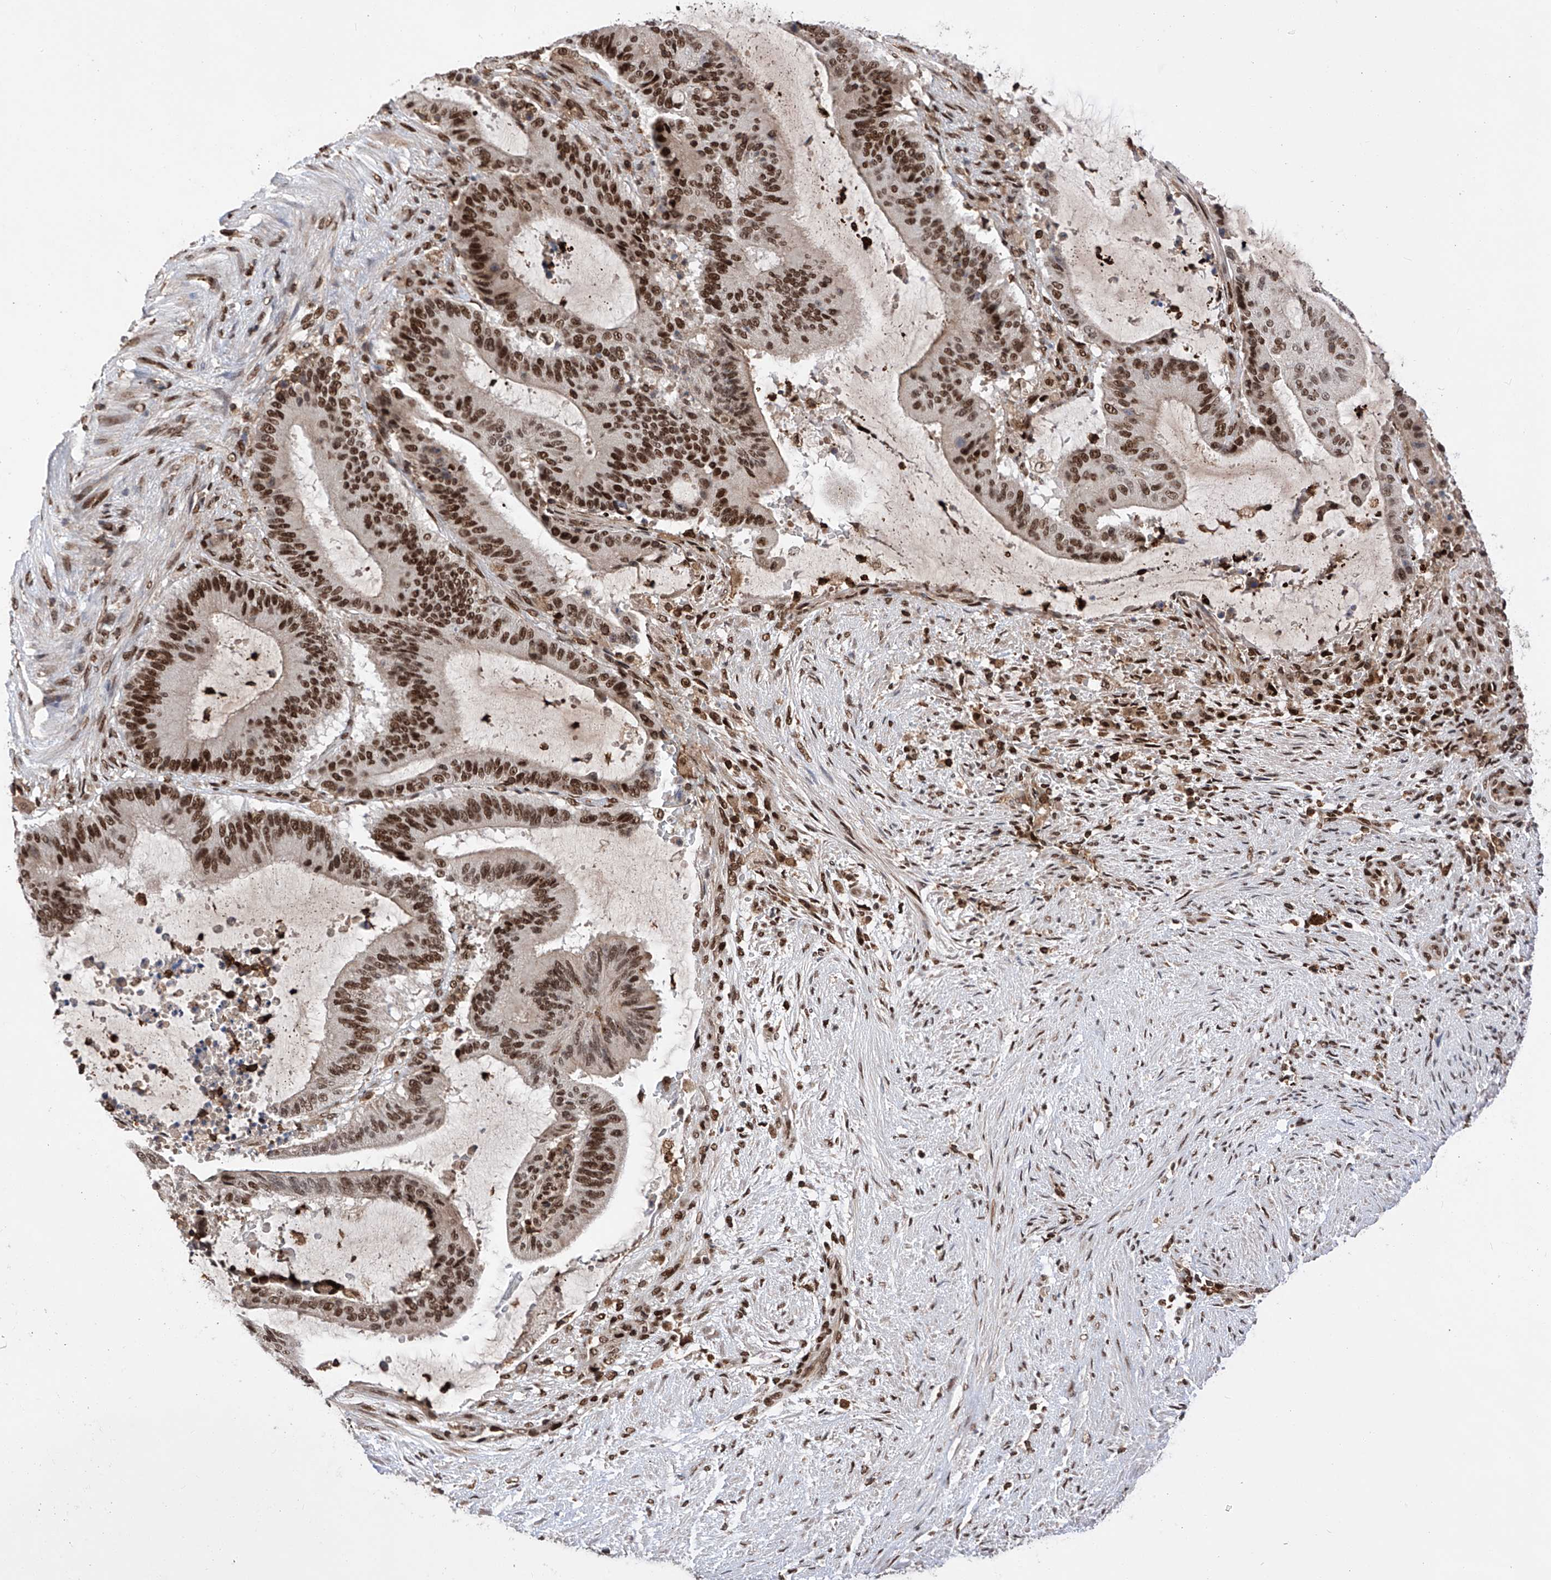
{"staining": {"intensity": "strong", "quantity": ">75%", "location": "nuclear"}, "tissue": "liver cancer", "cell_type": "Tumor cells", "image_type": "cancer", "snomed": [{"axis": "morphology", "description": "Normal tissue, NOS"}, {"axis": "morphology", "description": "Cholangiocarcinoma"}, {"axis": "topography", "description": "Liver"}, {"axis": "topography", "description": "Peripheral nerve tissue"}], "caption": "This histopathology image reveals immunohistochemistry staining of liver cancer, with high strong nuclear staining in approximately >75% of tumor cells.", "gene": "ZNF280D", "patient": {"sex": "female", "age": 73}}